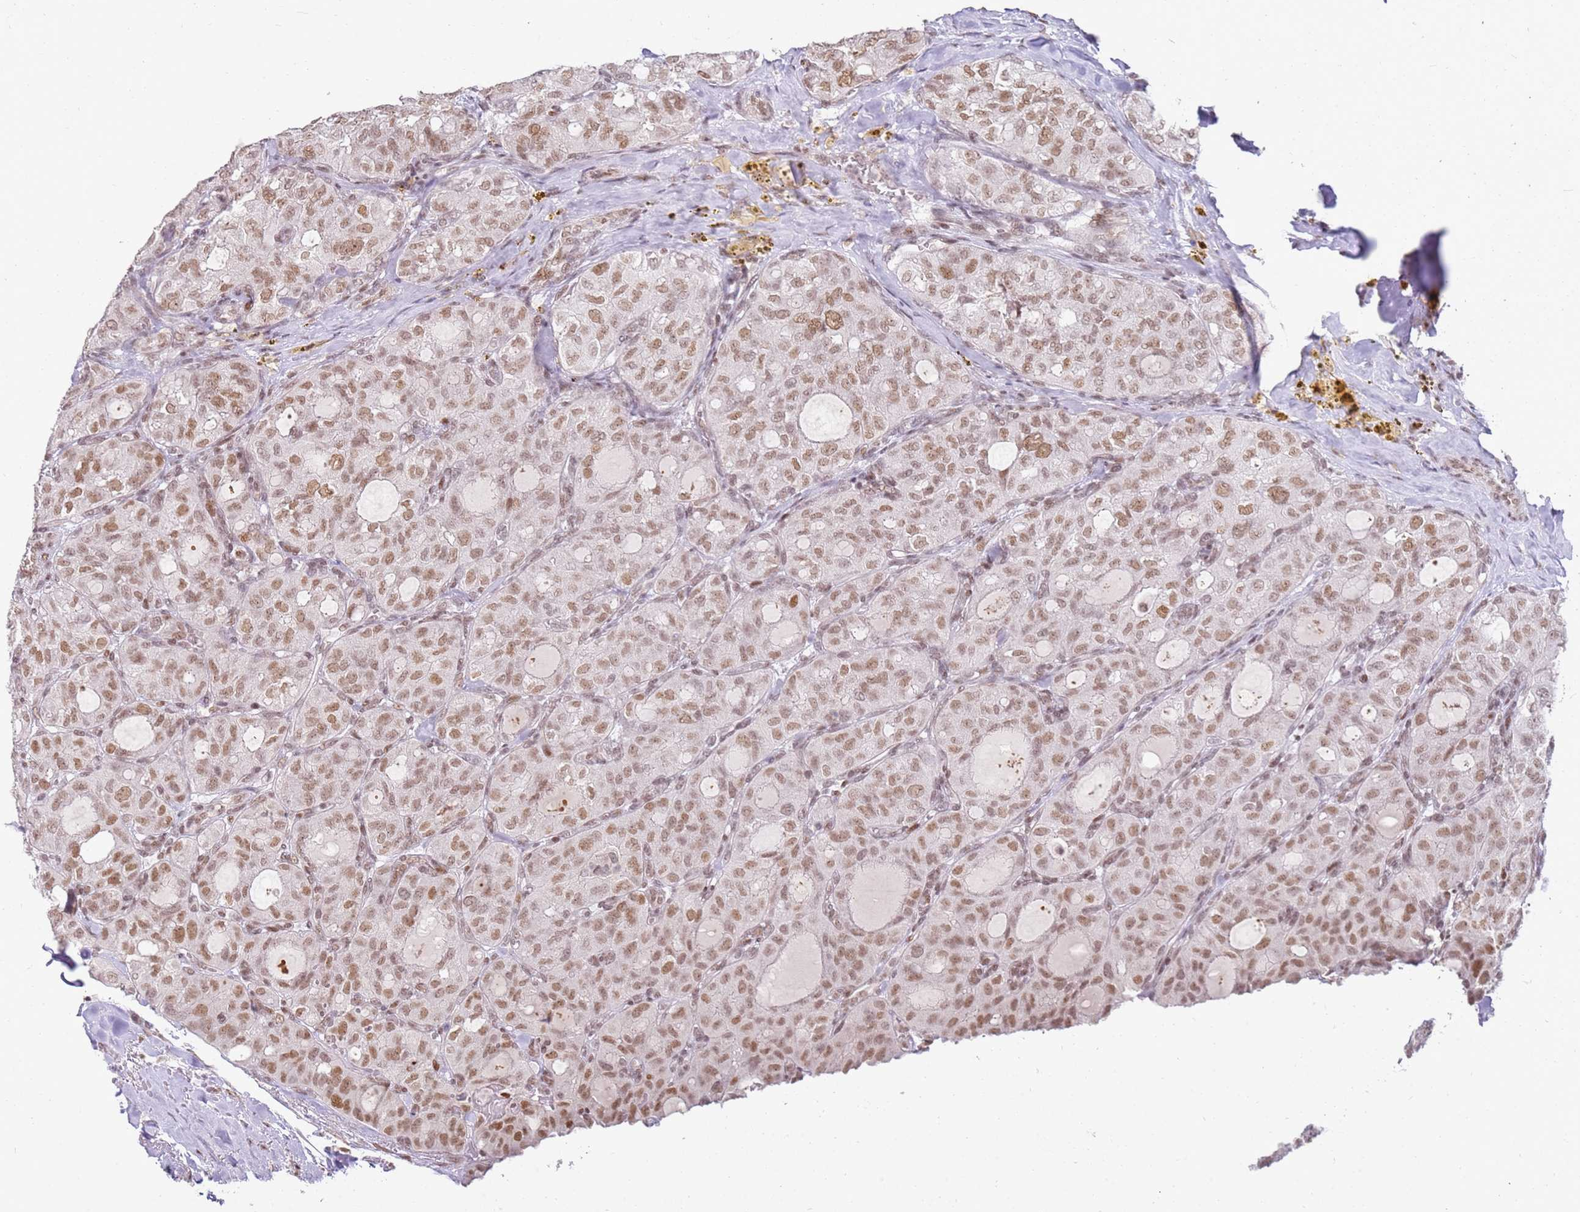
{"staining": {"intensity": "moderate", "quantity": ">75%", "location": "nuclear"}, "tissue": "thyroid cancer", "cell_type": "Tumor cells", "image_type": "cancer", "snomed": [{"axis": "morphology", "description": "Follicular adenoma carcinoma, NOS"}, {"axis": "topography", "description": "Thyroid gland"}], "caption": "A brown stain labels moderate nuclear staining of a protein in human follicular adenoma carcinoma (thyroid) tumor cells.", "gene": "PHC2", "patient": {"sex": "male", "age": 75}}